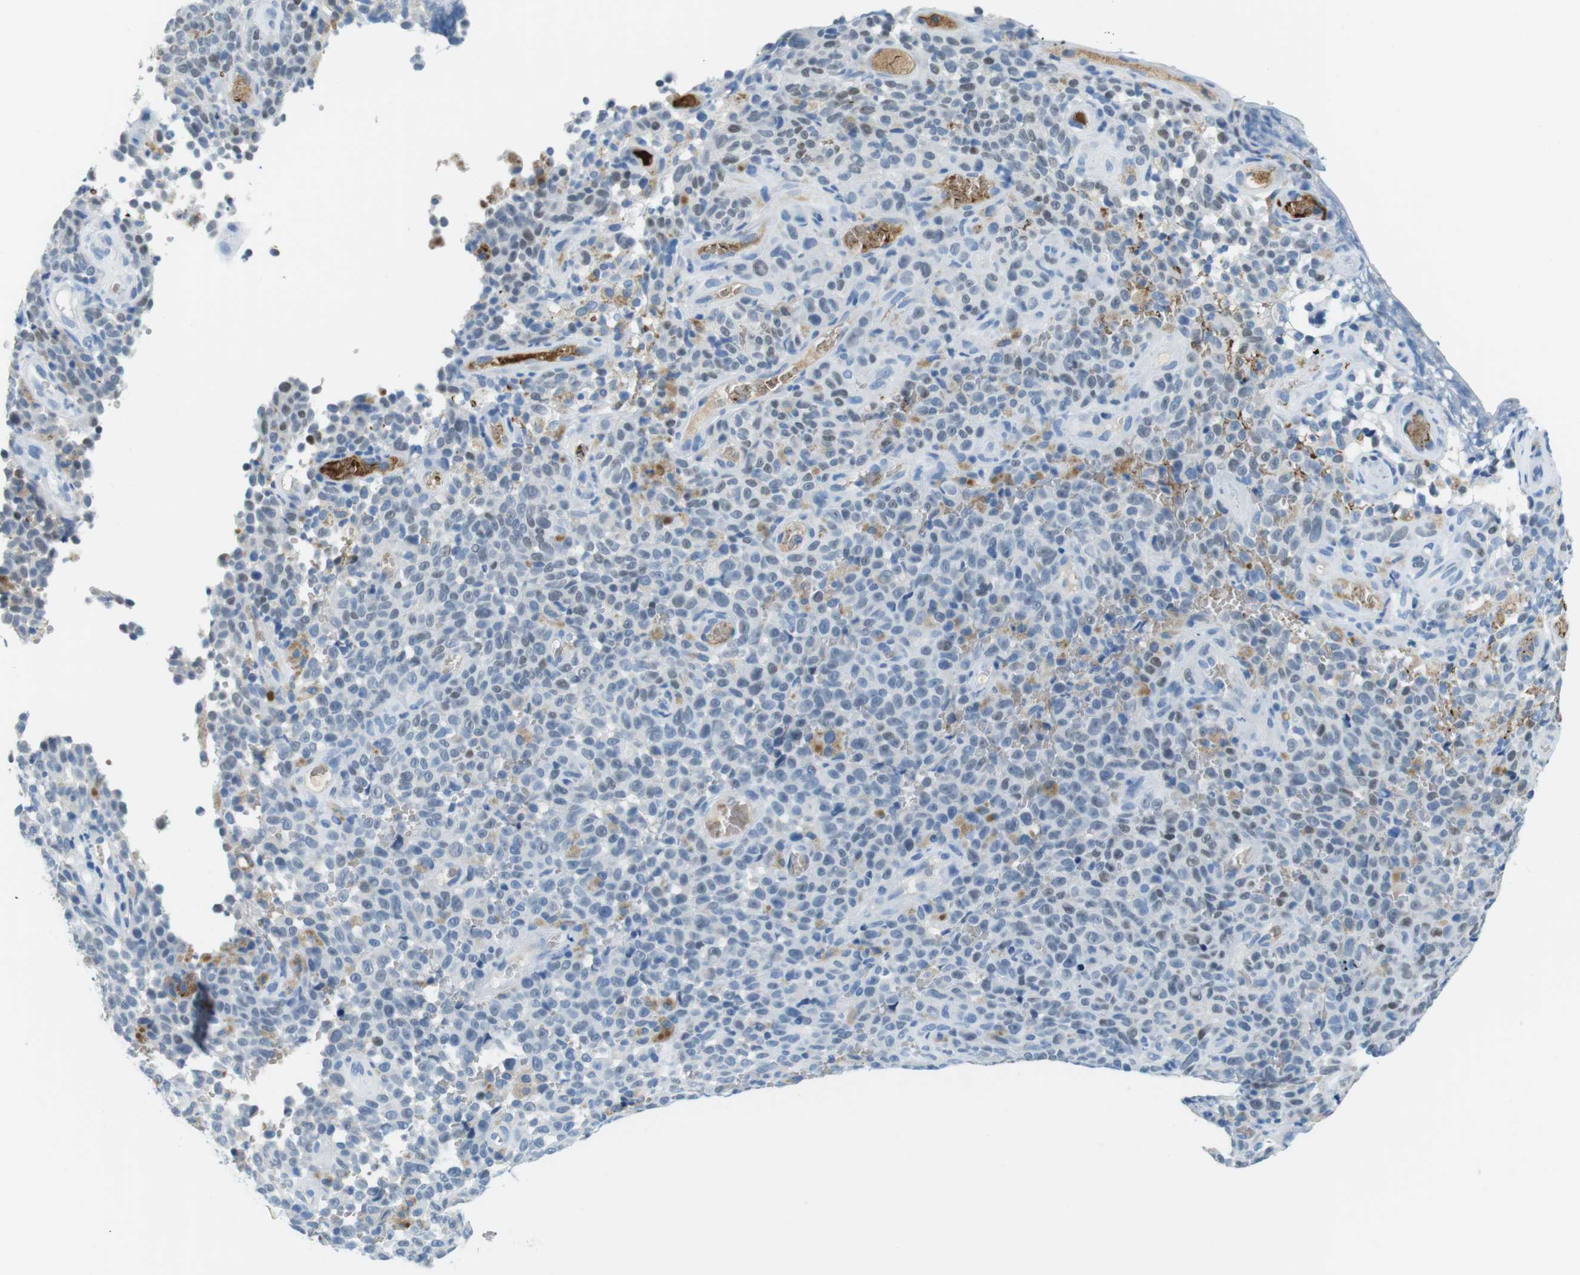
{"staining": {"intensity": "weak", "quantity": "<25%", "location": "nuclear"}, "tissue": "melanoma", "cell_type": "Tumor cells", "image_type": "cancer", "snomed": [{"axis": "morphology", "description": "Malignant melanoma, NOS"}, {"axis": "topography", "description": "Skin"}], "caption": "Malignant melanoma stained for a protein using immunohistochemistry (IHC) reveals no positivity tumor cells.", "gene": "TFAP2C", "patient": {"sex": "female", "age": 82}}